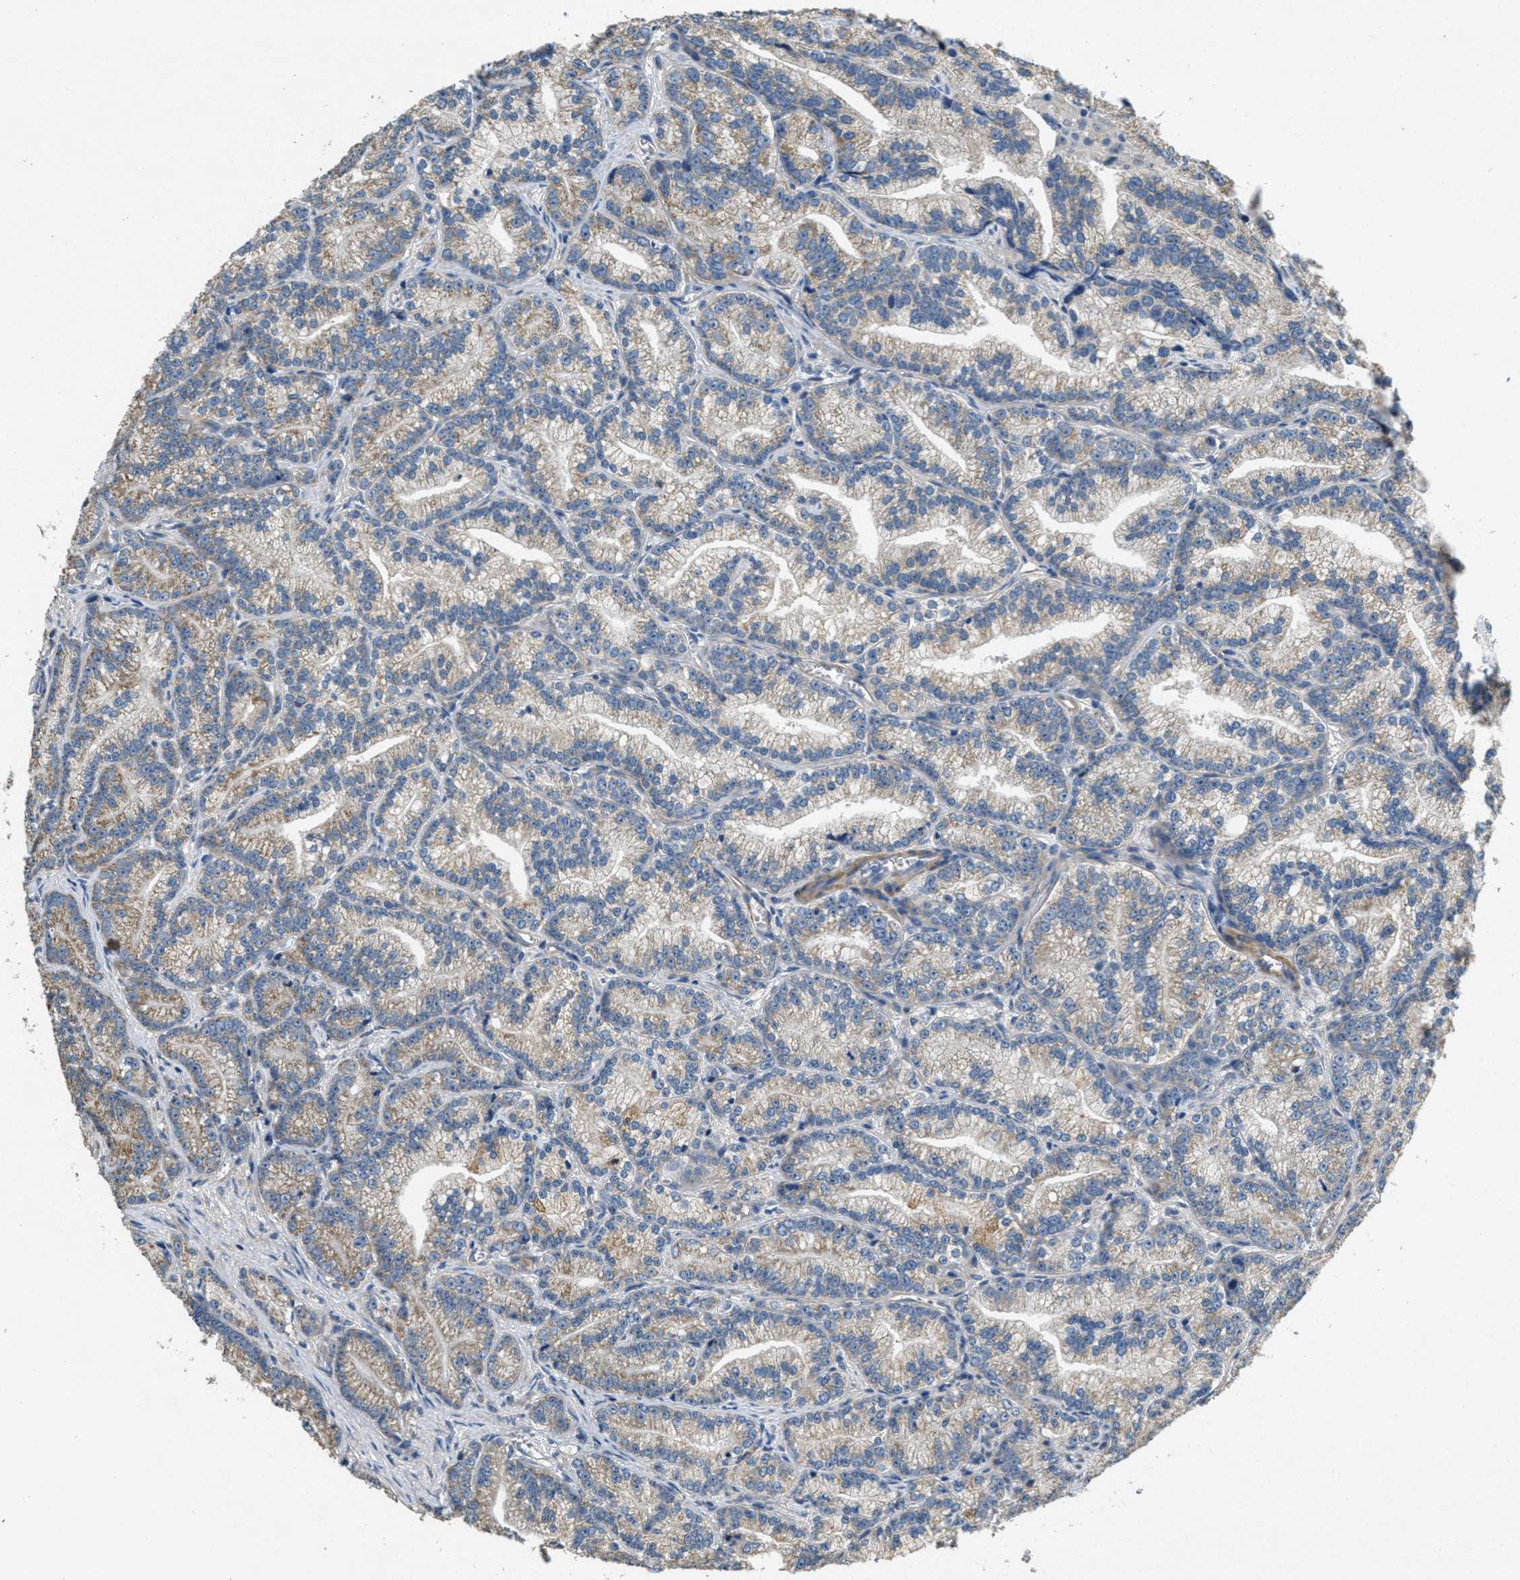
{"staining": {"intensity": "weak", "quantity": "25%-75%", "location": "cytoplasmic/membranous"}, "tissue": "prostate cancer", "cell_type": "Tumor cells", "image_type": "cancer", "snomed": [{"axis": "morphology", "description": "Adenocarcinoma, Low grade"}, {"axis": "topography", "description": "Prostate"}], "caption": "Protein expression analysis of human prostate cancer reveals weak cytoplasmic/membranous positivity in about 25%-75% of tumor cells.", "gene": "TOMM70", "patient": {"sex": "male", "age": 89}}